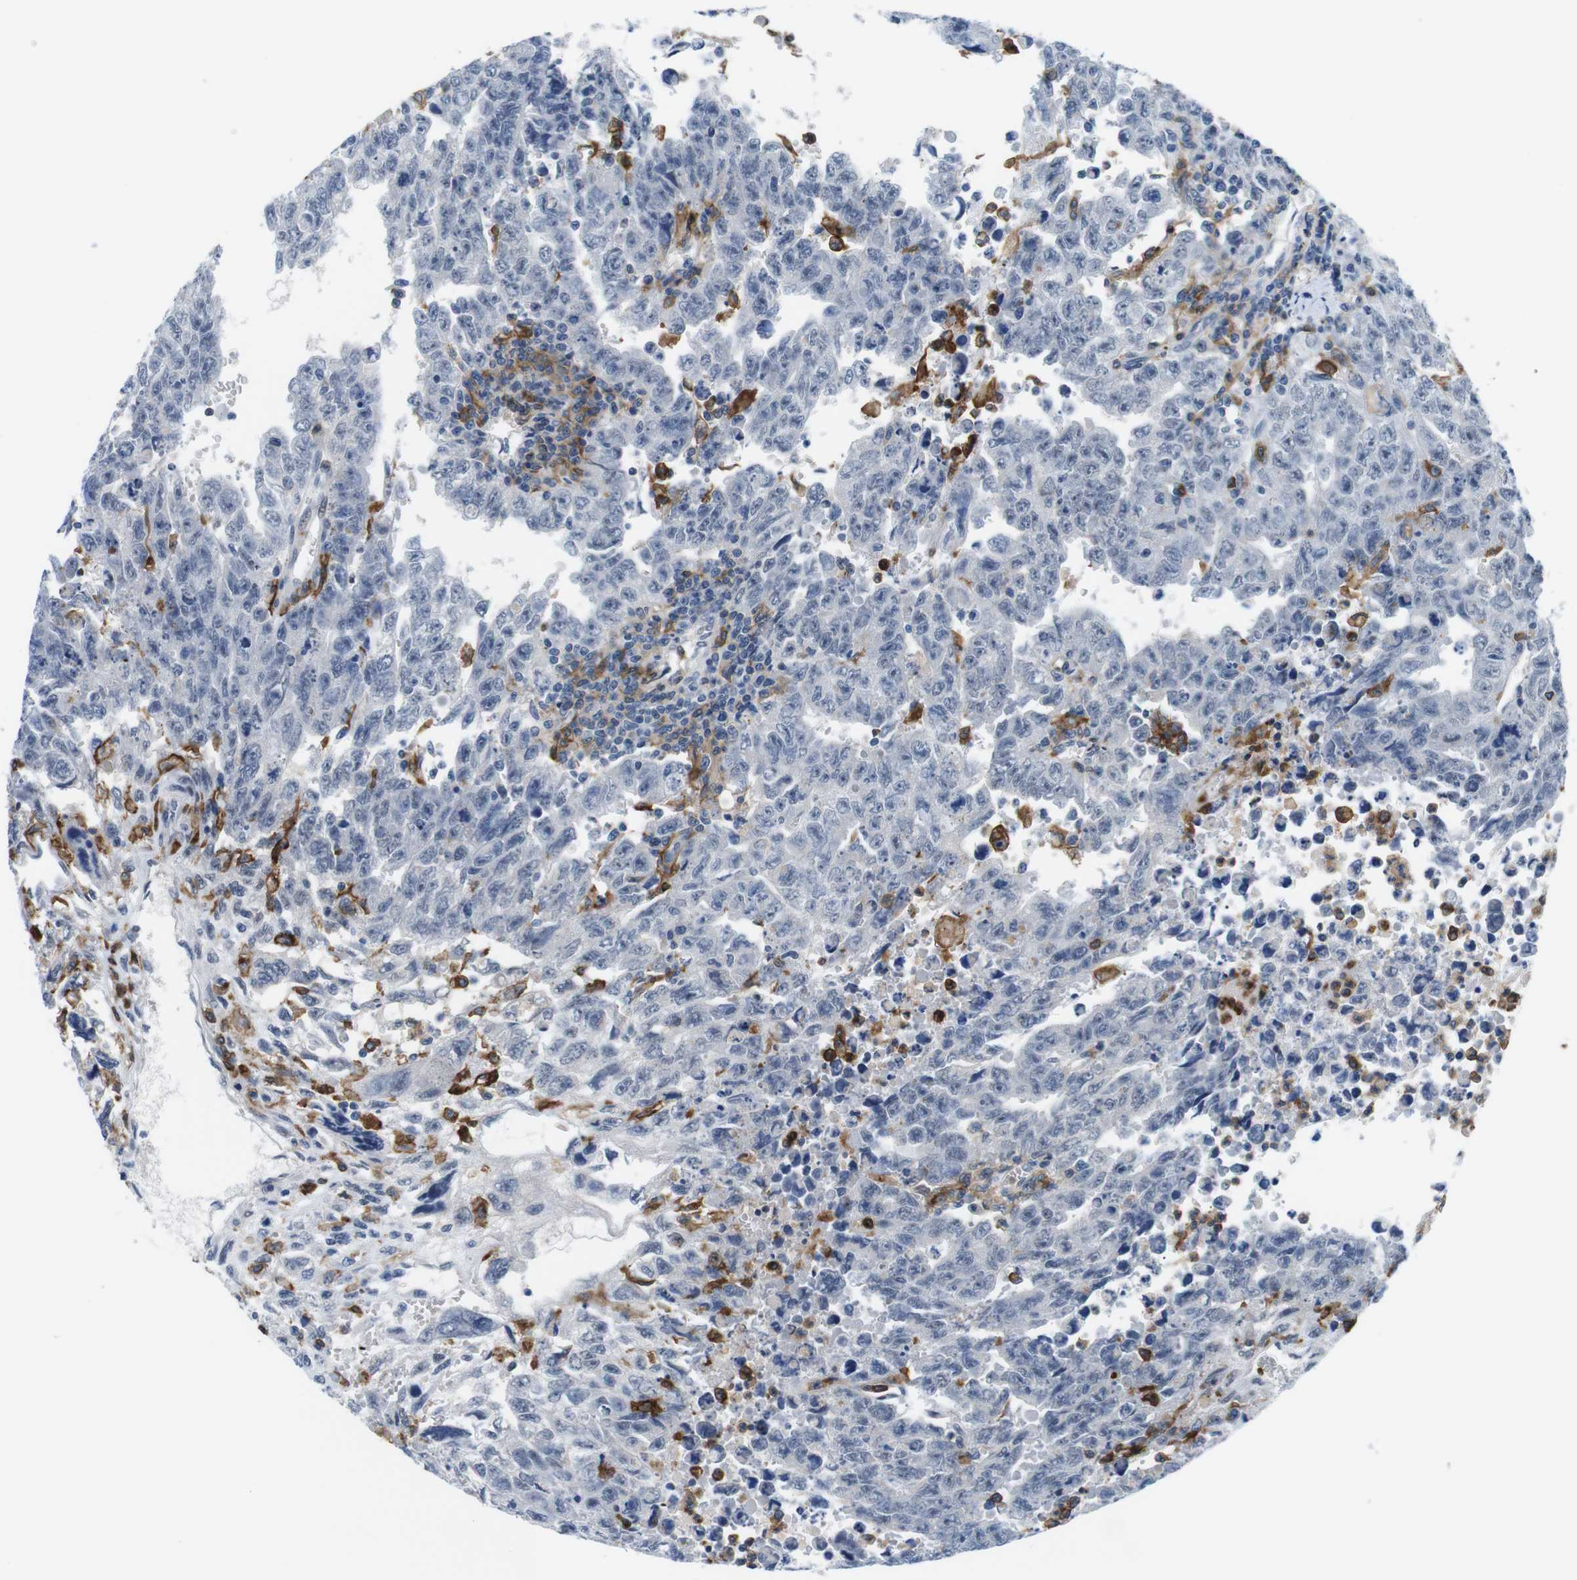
{"staining": {"intensity": "negative", "quantity": "none", "location": "none"}, "tissue": "testis cancer", "cell_type": "Tumor cells", "image_type": "cancer", "snomed": [{"axis": "morphology", "description": "Carcinoma, Embryonal, NOS"}, {"axis": "topography", "description": "Testis"}], "caption": "Immunohistochemical staining of testis cancer (embryonal carcinoma) displays no significant positivity in tumor cells.", "gene": "CD300C", "patient": {"sex": "male", "age": 28}}